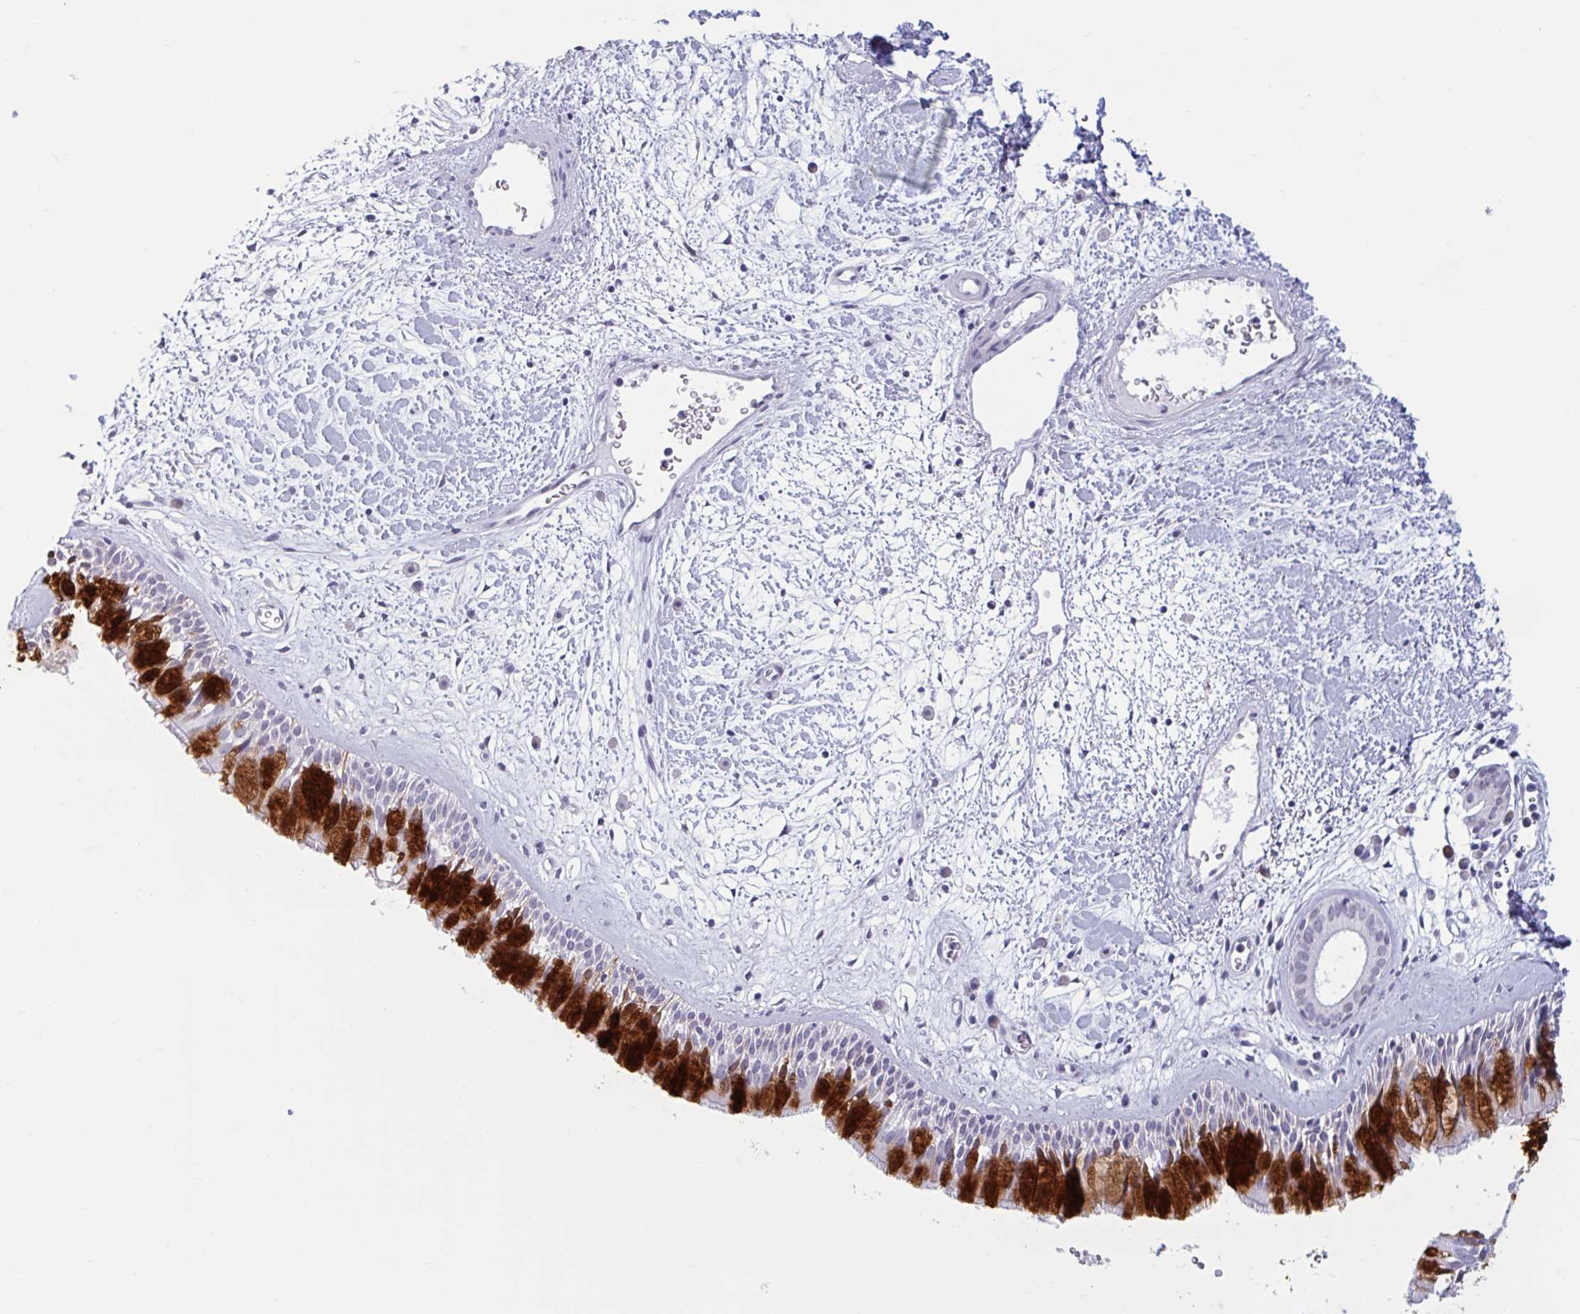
{"staining": {"intensity": "strong", "quantity": "25%-75%", "location": "cytoplasmic/membranous"}, "tissue": "nasopharynx", "cell_type": "Respiratory epithelial cells", "image_type": "normal", "snomed": [{"axis": "morphology", "description": "Normal tissue, NOS"}, {"axis": "topography", "description": "Nasopharynx"}], "caption": "Human nasopharynx stained for a protein (brown) demonstrates strong cytoplasmic/membranous positive expression in about 25%-75% of respiratory epithelial cells.", "gene": "MSMB", "patient": {"sex": "male", "age": 65}}